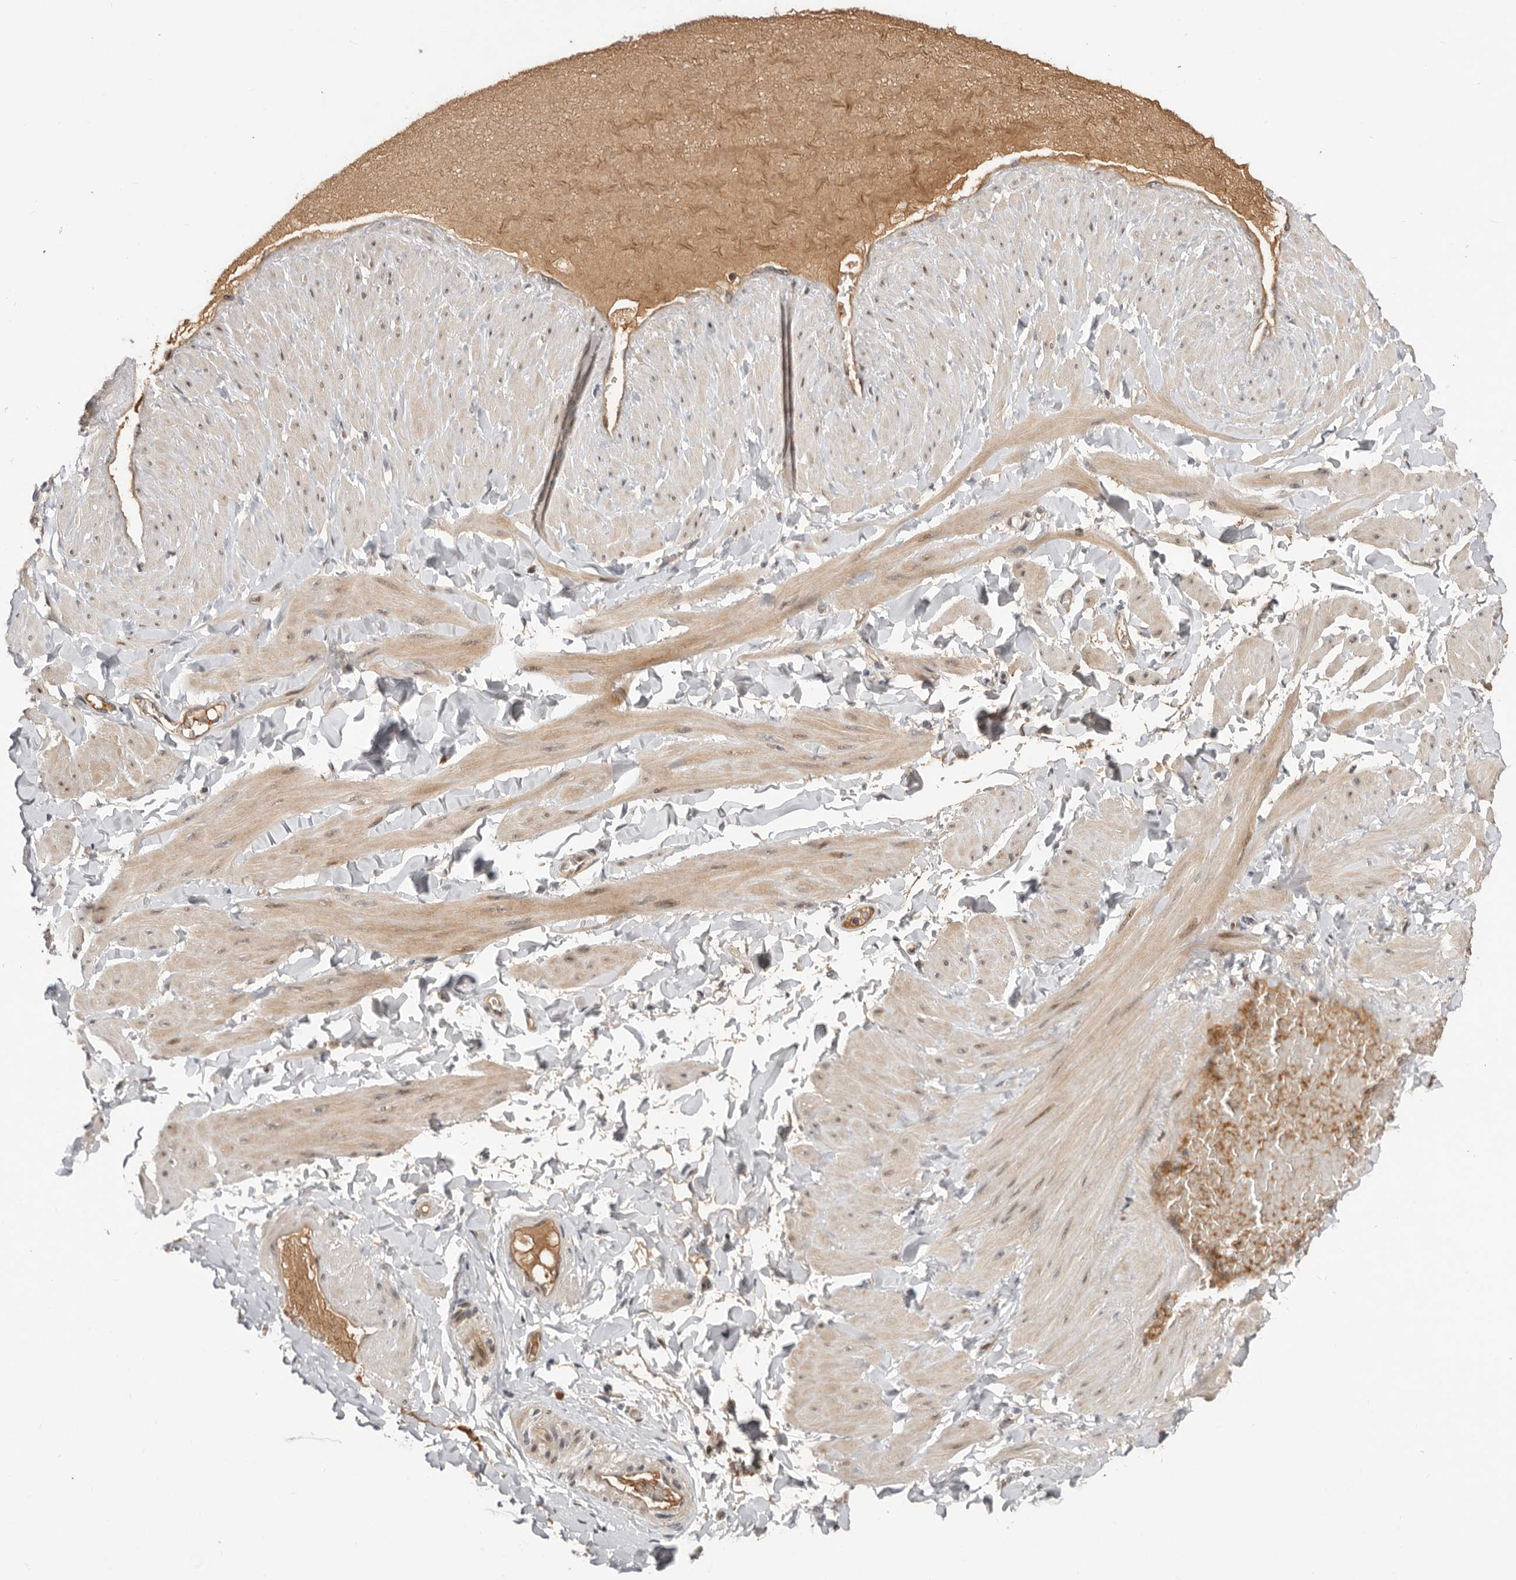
{"staining": {"intensity": "weak", "quantity": "25%-75%", "location": "cytoplasmic/membranous"}, "tissue": "adipose tissue", "cell_type": "Adipocytes", "image_type": "normal", "snomed": [{"axis": "morphology", "description": "Normal tissue, NOS"}, {"axis": "topography", "description": "Adipose tissue"}, {"axis": "topography", "description": "Vascular tissue"}, {"axis": "topography", "description": "Peripheral nerve tissue"}], "caption": "Adipose tissue stained with IHC reveals weak cytoplasmic/membranous positivity in about 25%-75% of adipocytes. Using DAB (brown) and hematoxylin (blue) stains, captured at high magnification using brightfield microscopy.", "gene": "DOP1A", "patient": {"sex": "male", "age": 25}}